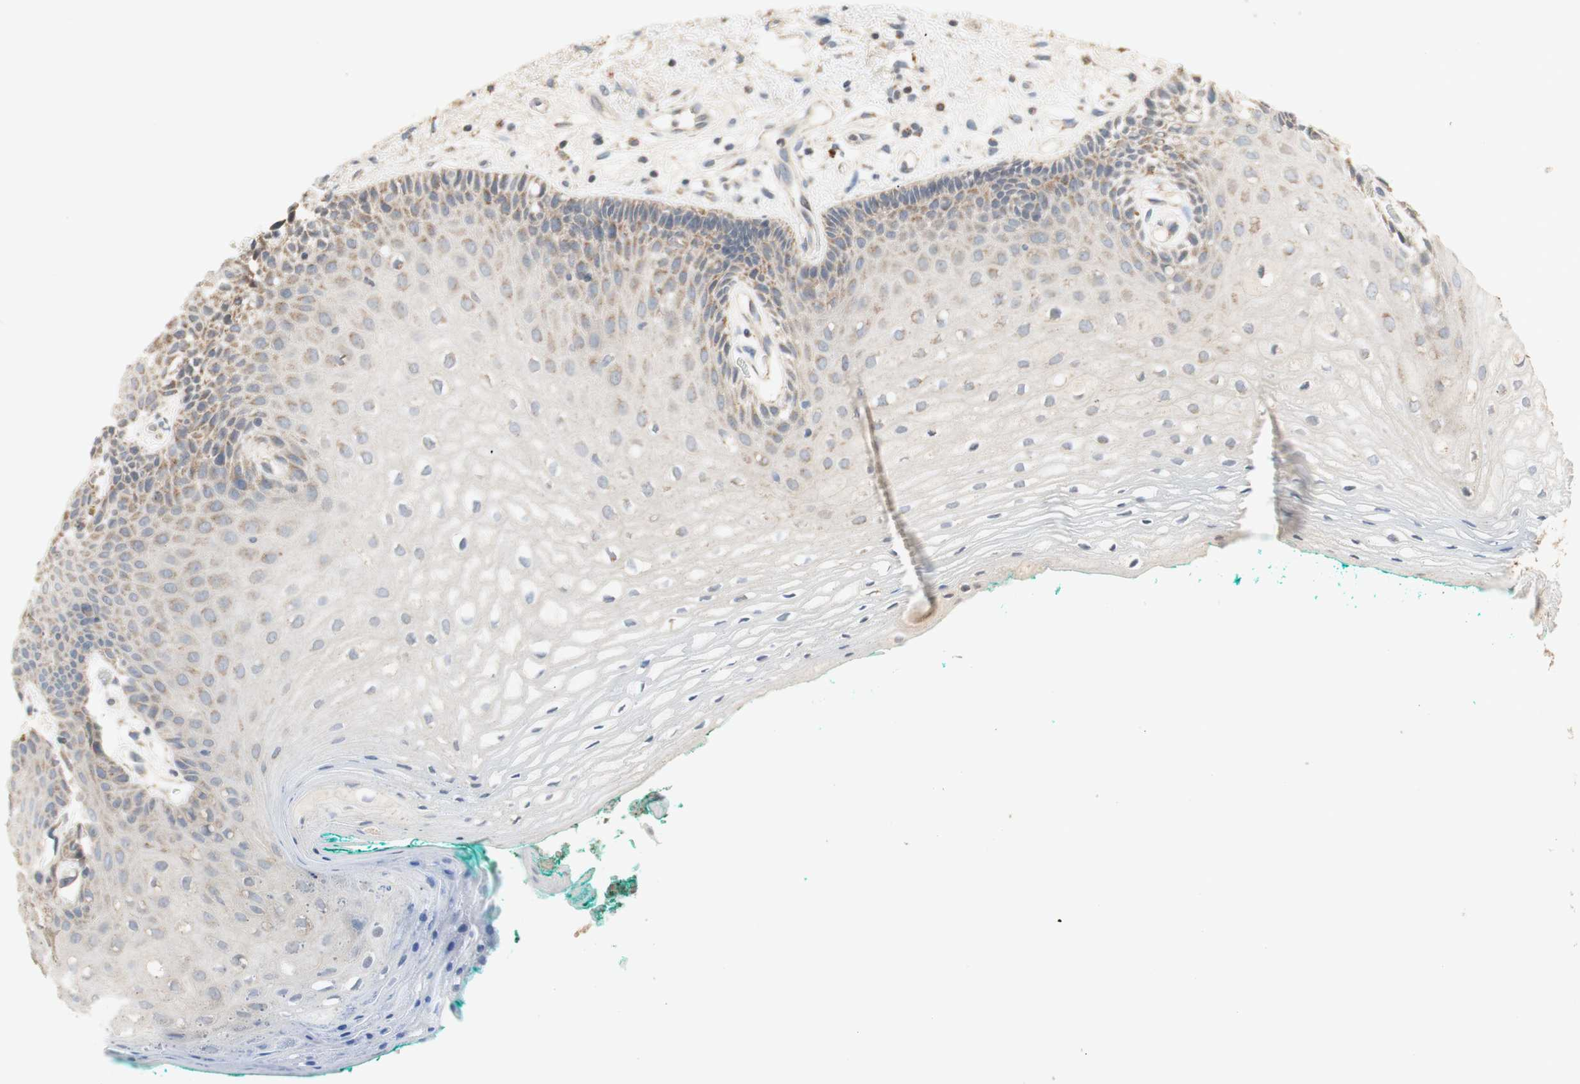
{"staining": {"intensity": "moderate", "quantity": "<25%", "location": "cytoplasmic/membranous"}, "tissue": "oral mucosa", "cell_type": "Squamous epithelial cells", "image_type": "normal", "snomed": [{"axis": "morphology", "description": "Normal tissue, NOS"}, {"axis": "topography", "description": "Skeletal muscle"}, {"axis": "topography", "description": "Oral tissue"}, {"axis": "topography", "description": "Peripheral nerve tissue"}], "caption": "Immunohistochemistry (IHC) micrograph of normal oral mucosa stained for a protein (brown), which reveals low levels of moderate cytoplasmic/membranous positivity in about <25% of squamous epithelial cells.", "gene": "PTGIS", "patient": {"sex": "female", "age": 84}}